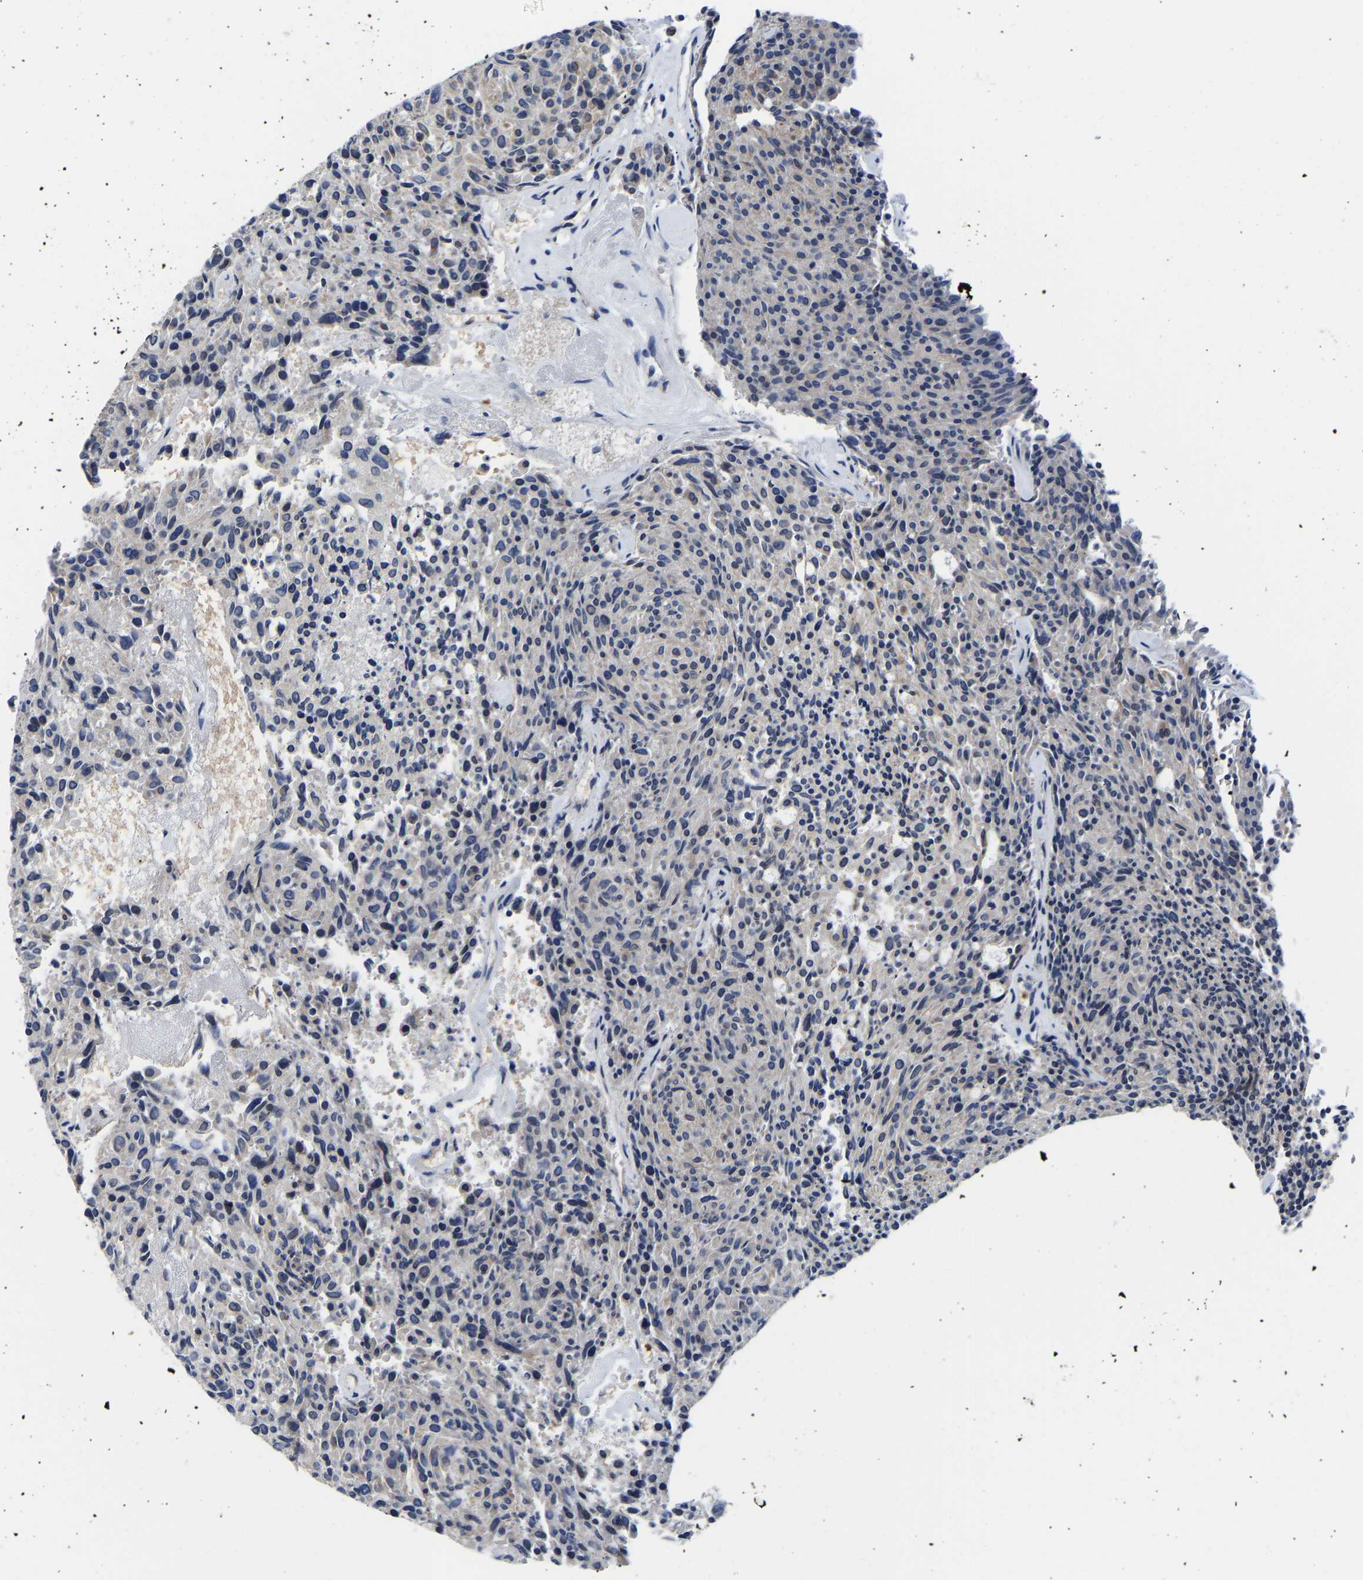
{"staining": {"intensity": "weak", "quantity": "25%-75%", "location": "cytoplasmic/membranous"}, "tissue": "carcinoid", "cell_type": "Tumor cells", "image_type": "cancer", "snomed": [{"axis": "morphology", "description": "Carcinoid, malignant, NOS"}, {"axis": "topography", "description": "Pancreas"}], "caption": "Tumor cells reveal weak cytoplasmic/membranous positivity in approximately 25%-75% of cells in malignant carcinoid. (brown staining indicates protein expression, while blue staining denotes nuclei).", "gene": "RINT1", "patient": {"sex": "female", "age": 54}}